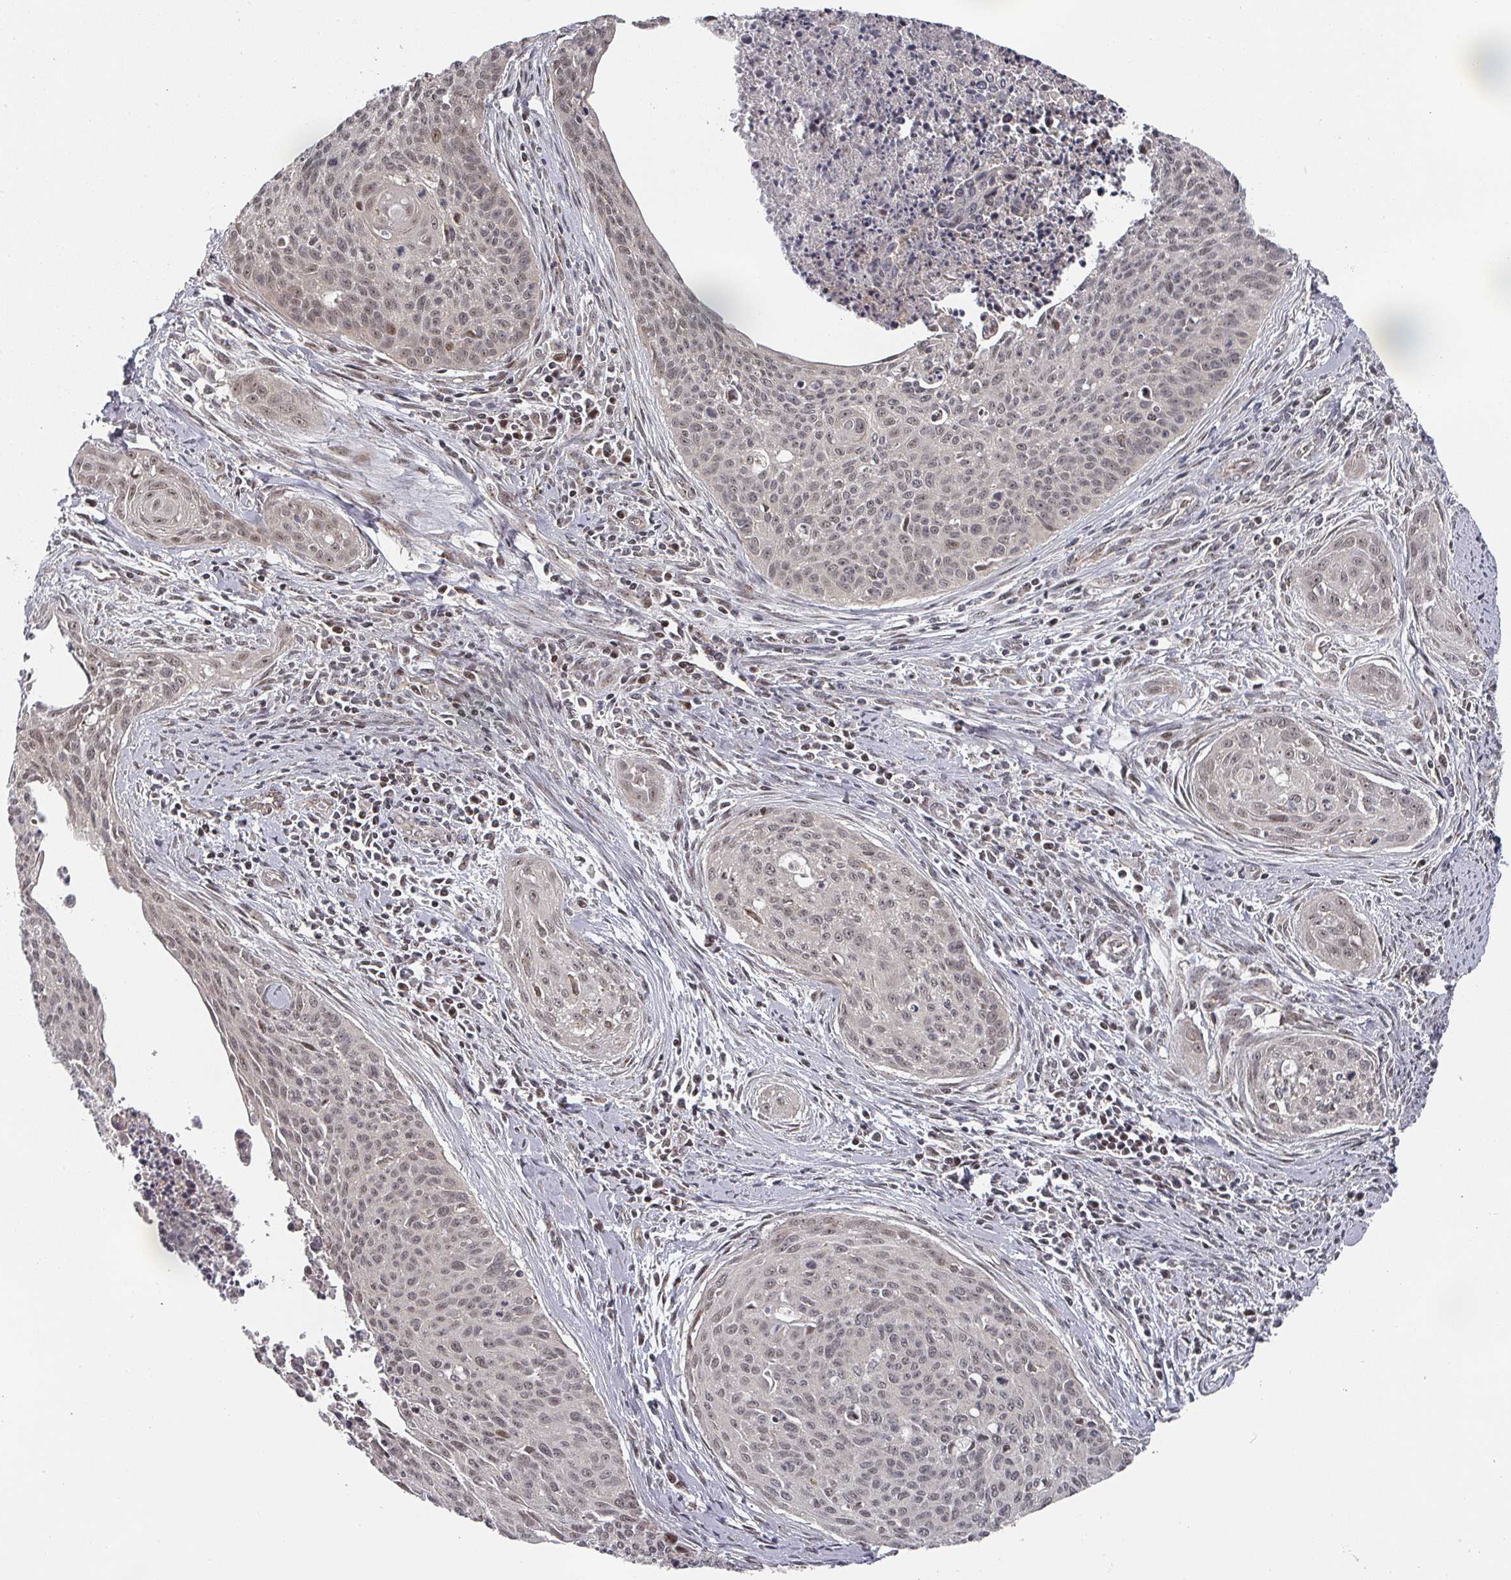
{"staining": {"intensity": "weak", "quantity": ">75%", "location": "nuclear"}, "tissue": "cervical cancer", "cell_type": "Tumor cells", "image_type": "cancer", "snomed": [{"axis": "morphology", "description": "Squamous cell carcinoma, NOS"}, {"axis": "topography", "description": "Cervix"}], "caption": "Immunohistochemical staining of cervical squamous cell carcinoma shows weak nuclear protein positivity in approximately >75% of tumor cells. Using DAB (brown) and hematoxylin (blue) stains, captured at high magnification using brightfield microscopy.", "gene": "KIF1C", "patient": {"sex": "female", "age": 55}}